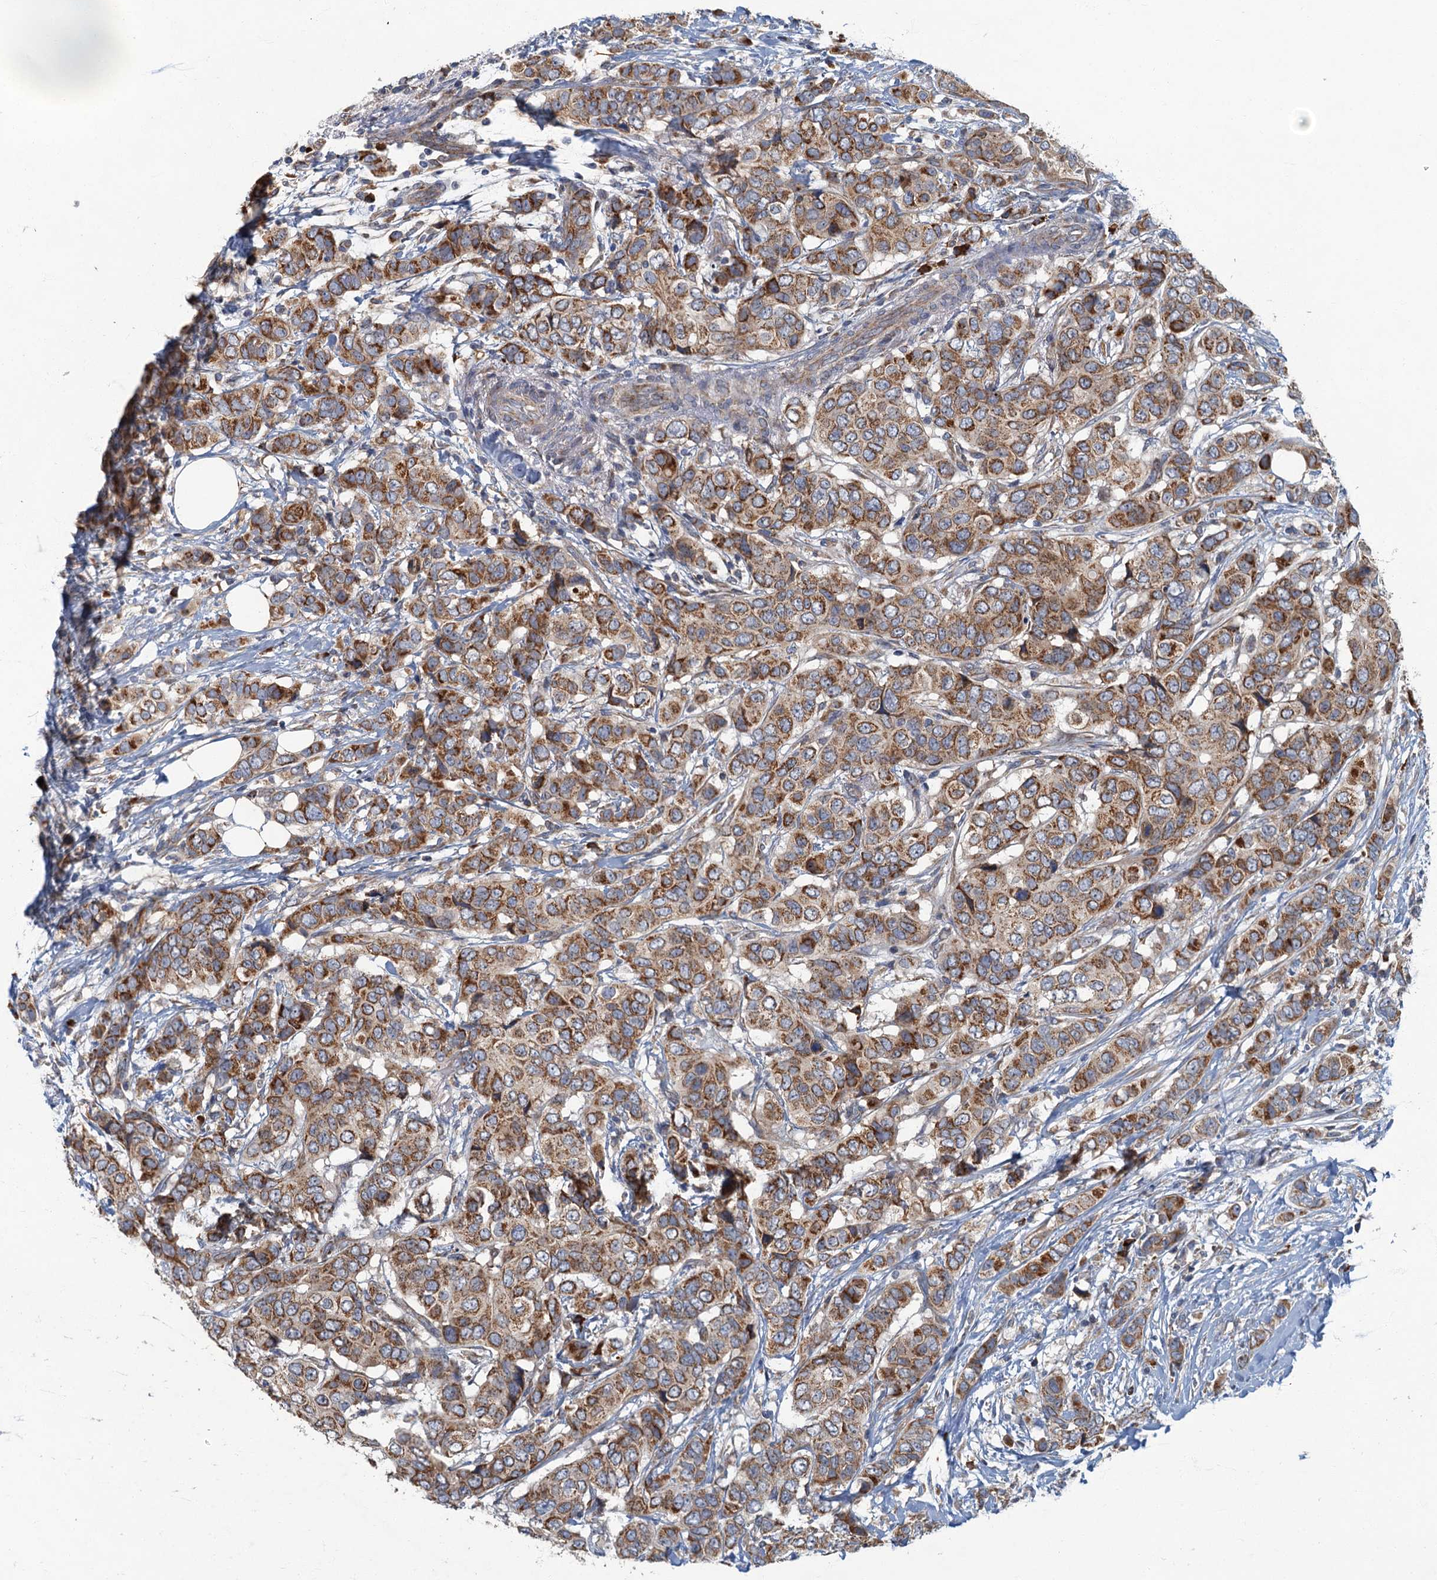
{"staining": {"intensity": "moderate", "quantity": ">75%", "location": "cytoplasmic/membranous"}, "tissue": "breast cancer", "cell_type": "Tumor cells", "image_type": "cancer", "snomed": [{"axis": "morphology", "description": "Lobular carcinoma"}, {"axis": "topography", "description": "Breast"}], "caption": "Lobular carcinoma (breast) stained for a protein displays moderate cytoplasmic/membranous positivity in tumor cells. (DAB (3,3'-diaminobenzidine) IHC, brown staining for protein, blue staining for nuclei).", "gene": "SPDYC", "patient": {"sex": "female", "age": 51}}